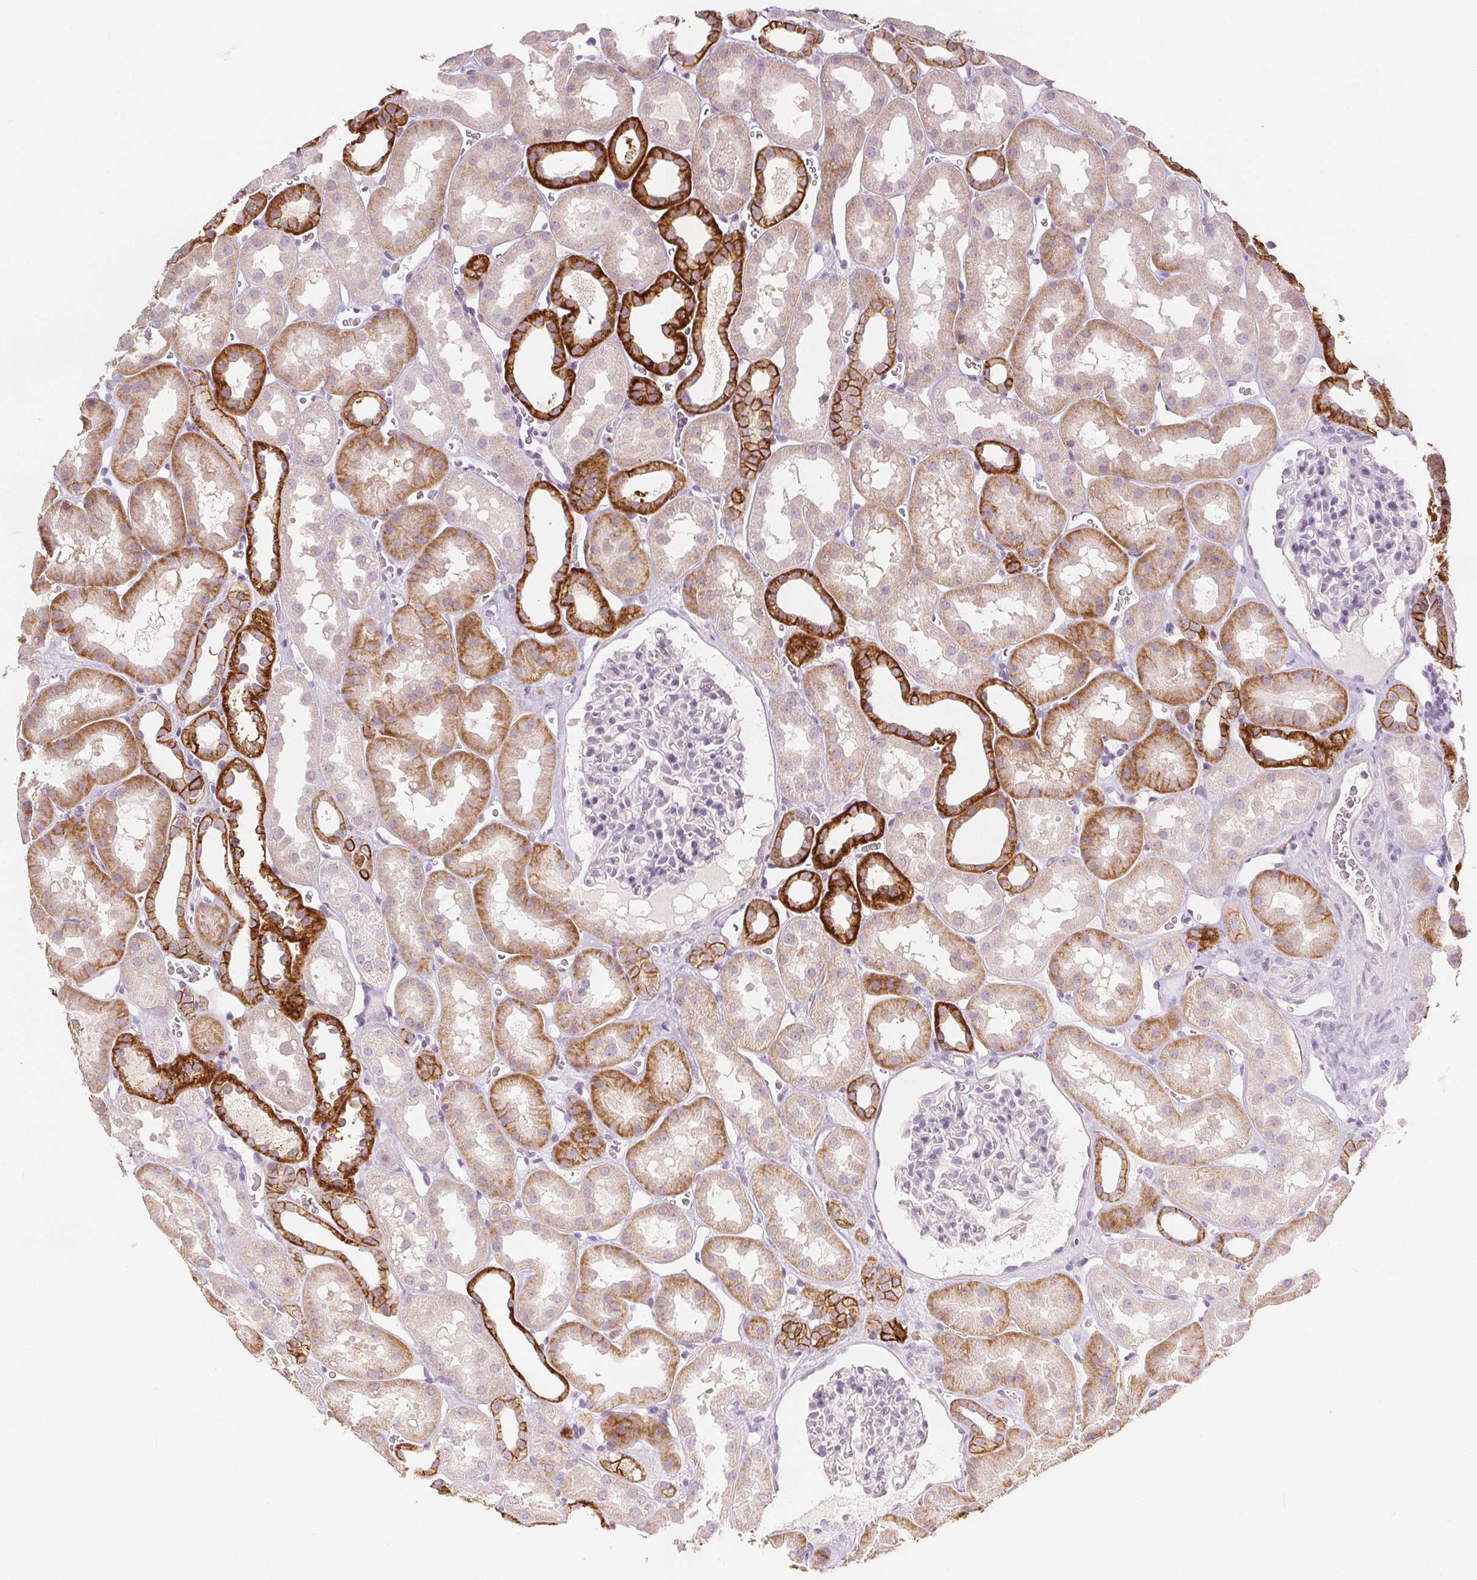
{"staining": {"intensity": "negative", "quantity": "none", "location": "none"}, "tissue": "kidney", "cell_type": "Cells in glomeruli", "image_type": "normal", "snomed": [{"axis": "morphology", "description": "Normal tissue, NOS"}, {"axis": "topography", "description": "Kidney"}], "caption": "The photomicrograph displays no significant staining in cells in glomeruli of kidney. (Brightfield microscopy of DAB (3,3'-diaminobenzidine) IHC at high magnification).", "gene": "CA12", "patient": {"sex": "female", "age": 41}}